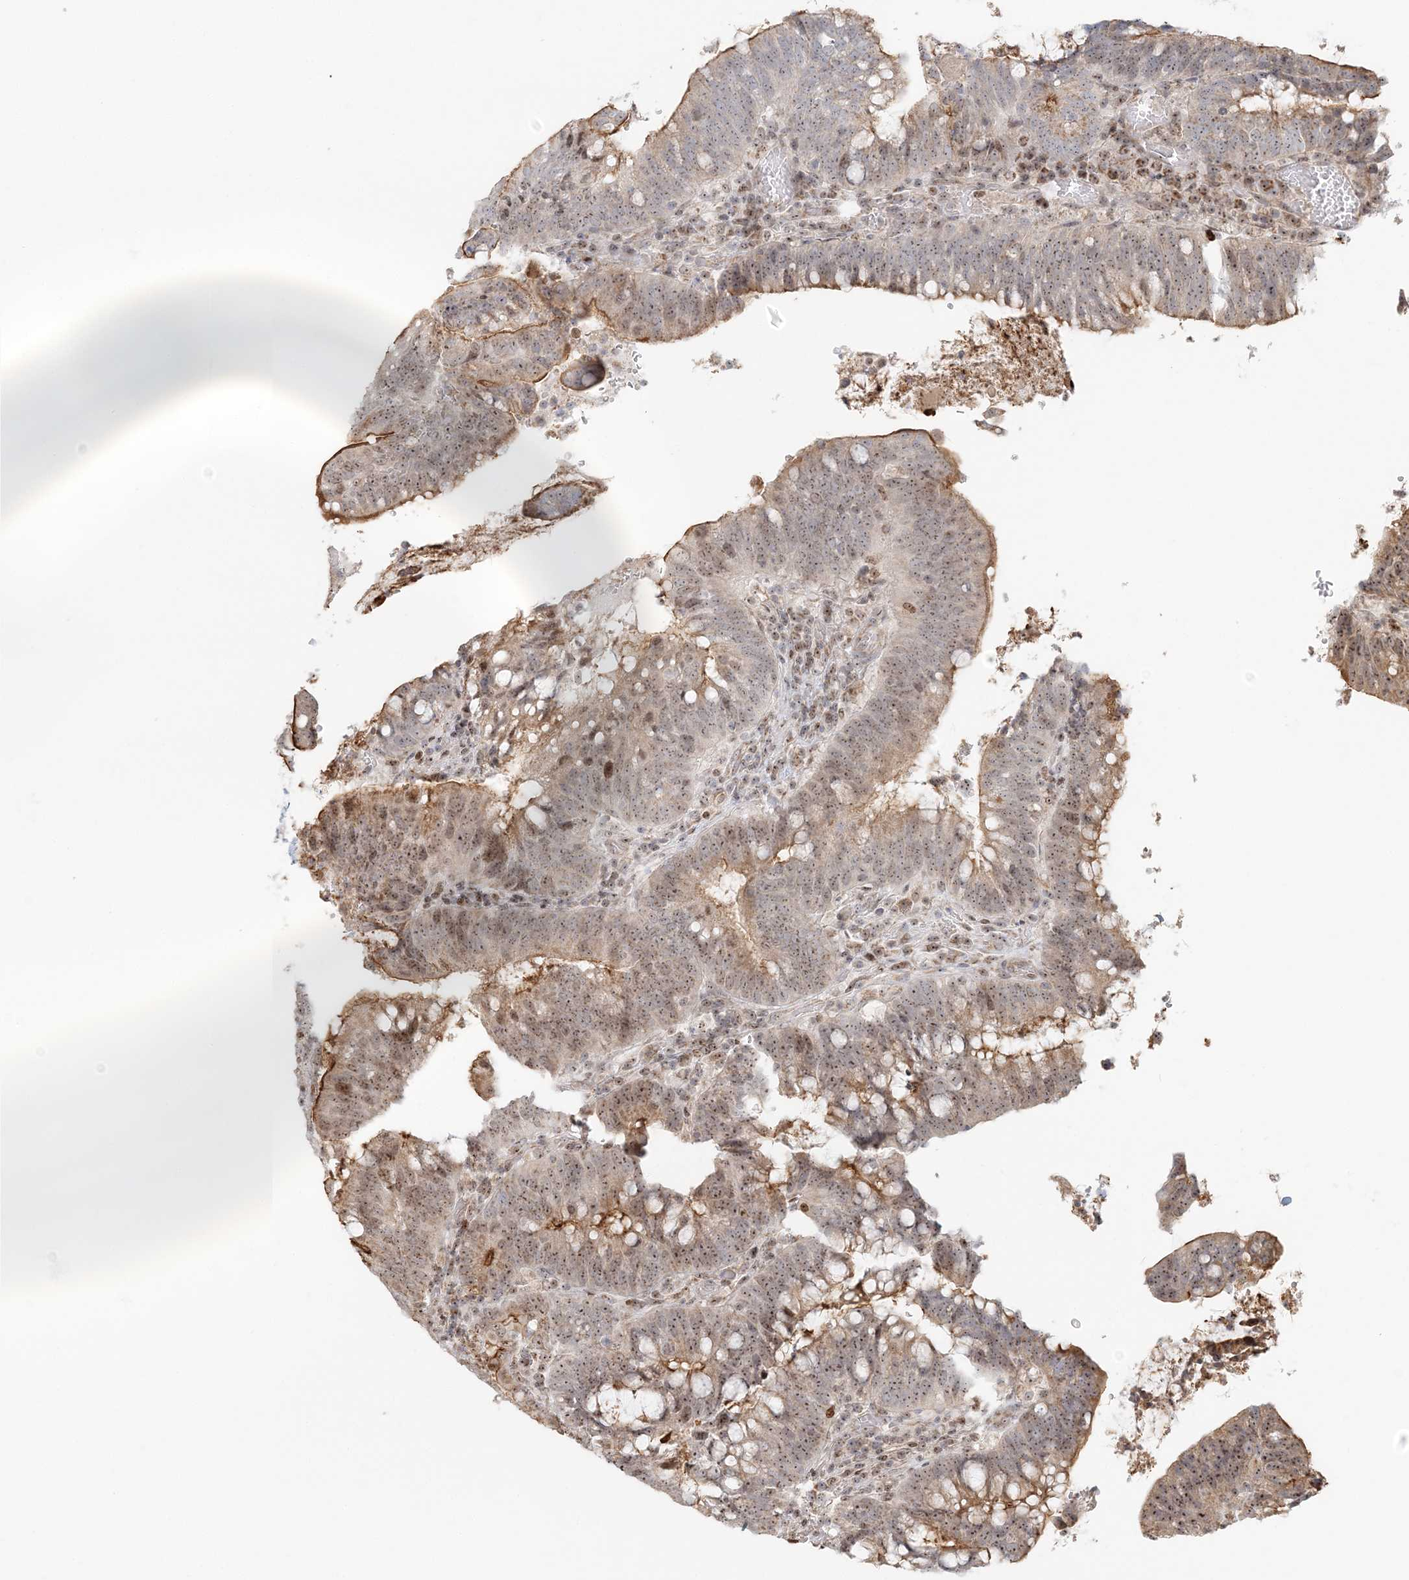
{"staining": {"intensity": "moderate", "quantity": ">75%", "location": "nuclear"}, "tissue": "colorectal cancer", "cell_type": "Tumor cells", "image_type": "cancer", "snomed": [{"axis": "morphology", "description": "Adenocarcinoma, NOS"}, {"axis": "topography", "description": "Colon"}], "caption": "Protein staining exhibits moderate nuclear staining in about >75% of tumor cells in colorectal cancer.", "gene": "UBE2F", "patient": {"sex": "female", "age": 66}}